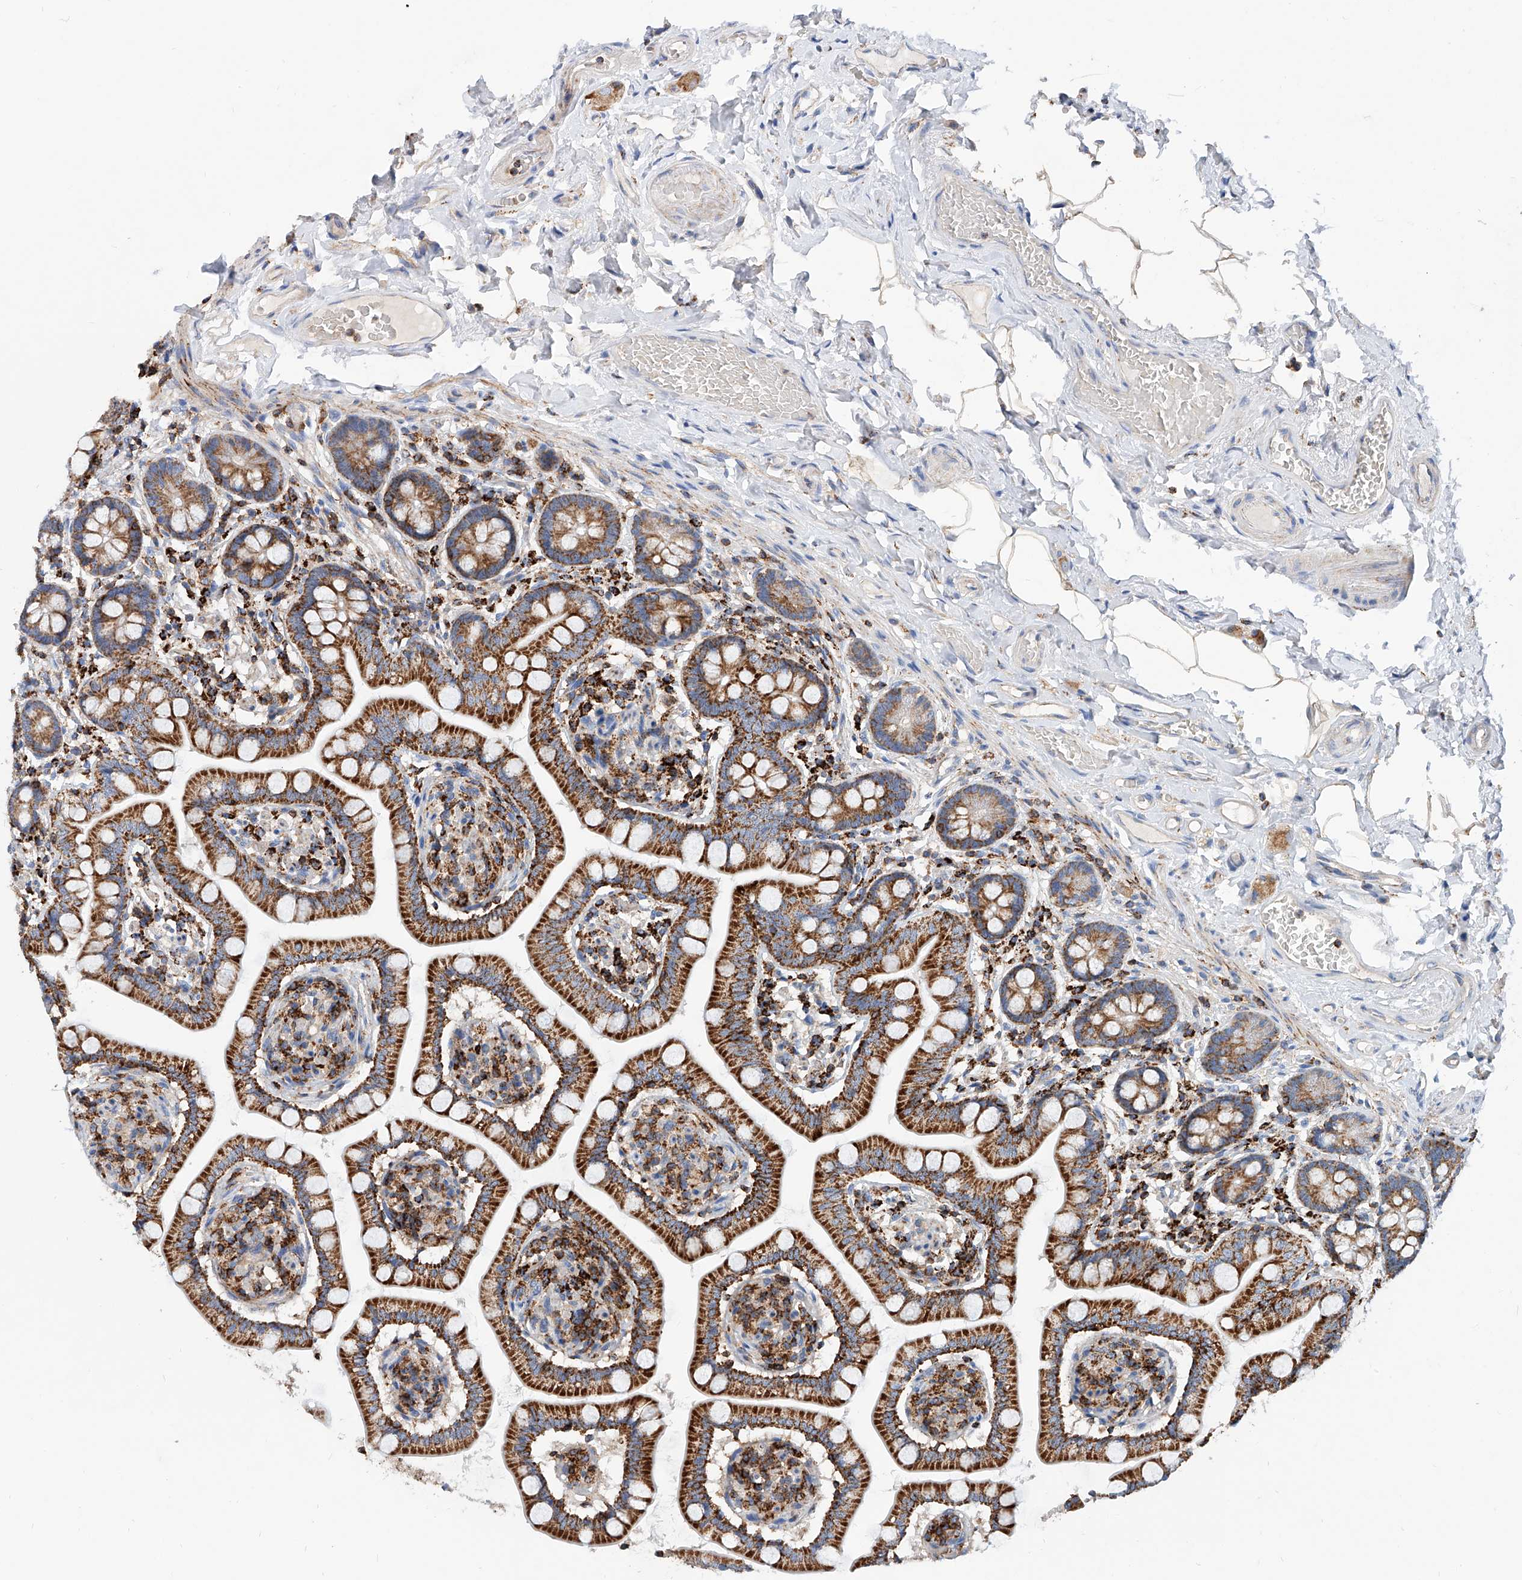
{"staining": {"intensity": "strong", "quantity": ">75%", "location": "cytoplasmic/membranous"}, "tissue": "small intestine", "cell_type": "Glandular cells", "image_type": "normal", "snomed": [{"axis": "morphology", "description": "Normal tissue, NOS"}, {"axis": "topography", "description": "Small intestine"}], "caption": "The histopathology image exhibits immunohistochemical staining of benign small intestine. There is strong cytoplasmic/membranous positivity is identified in about >75% of glandular cells.", "gene": "CPNE5", "patient": {"sex": "female", "age": 64}}